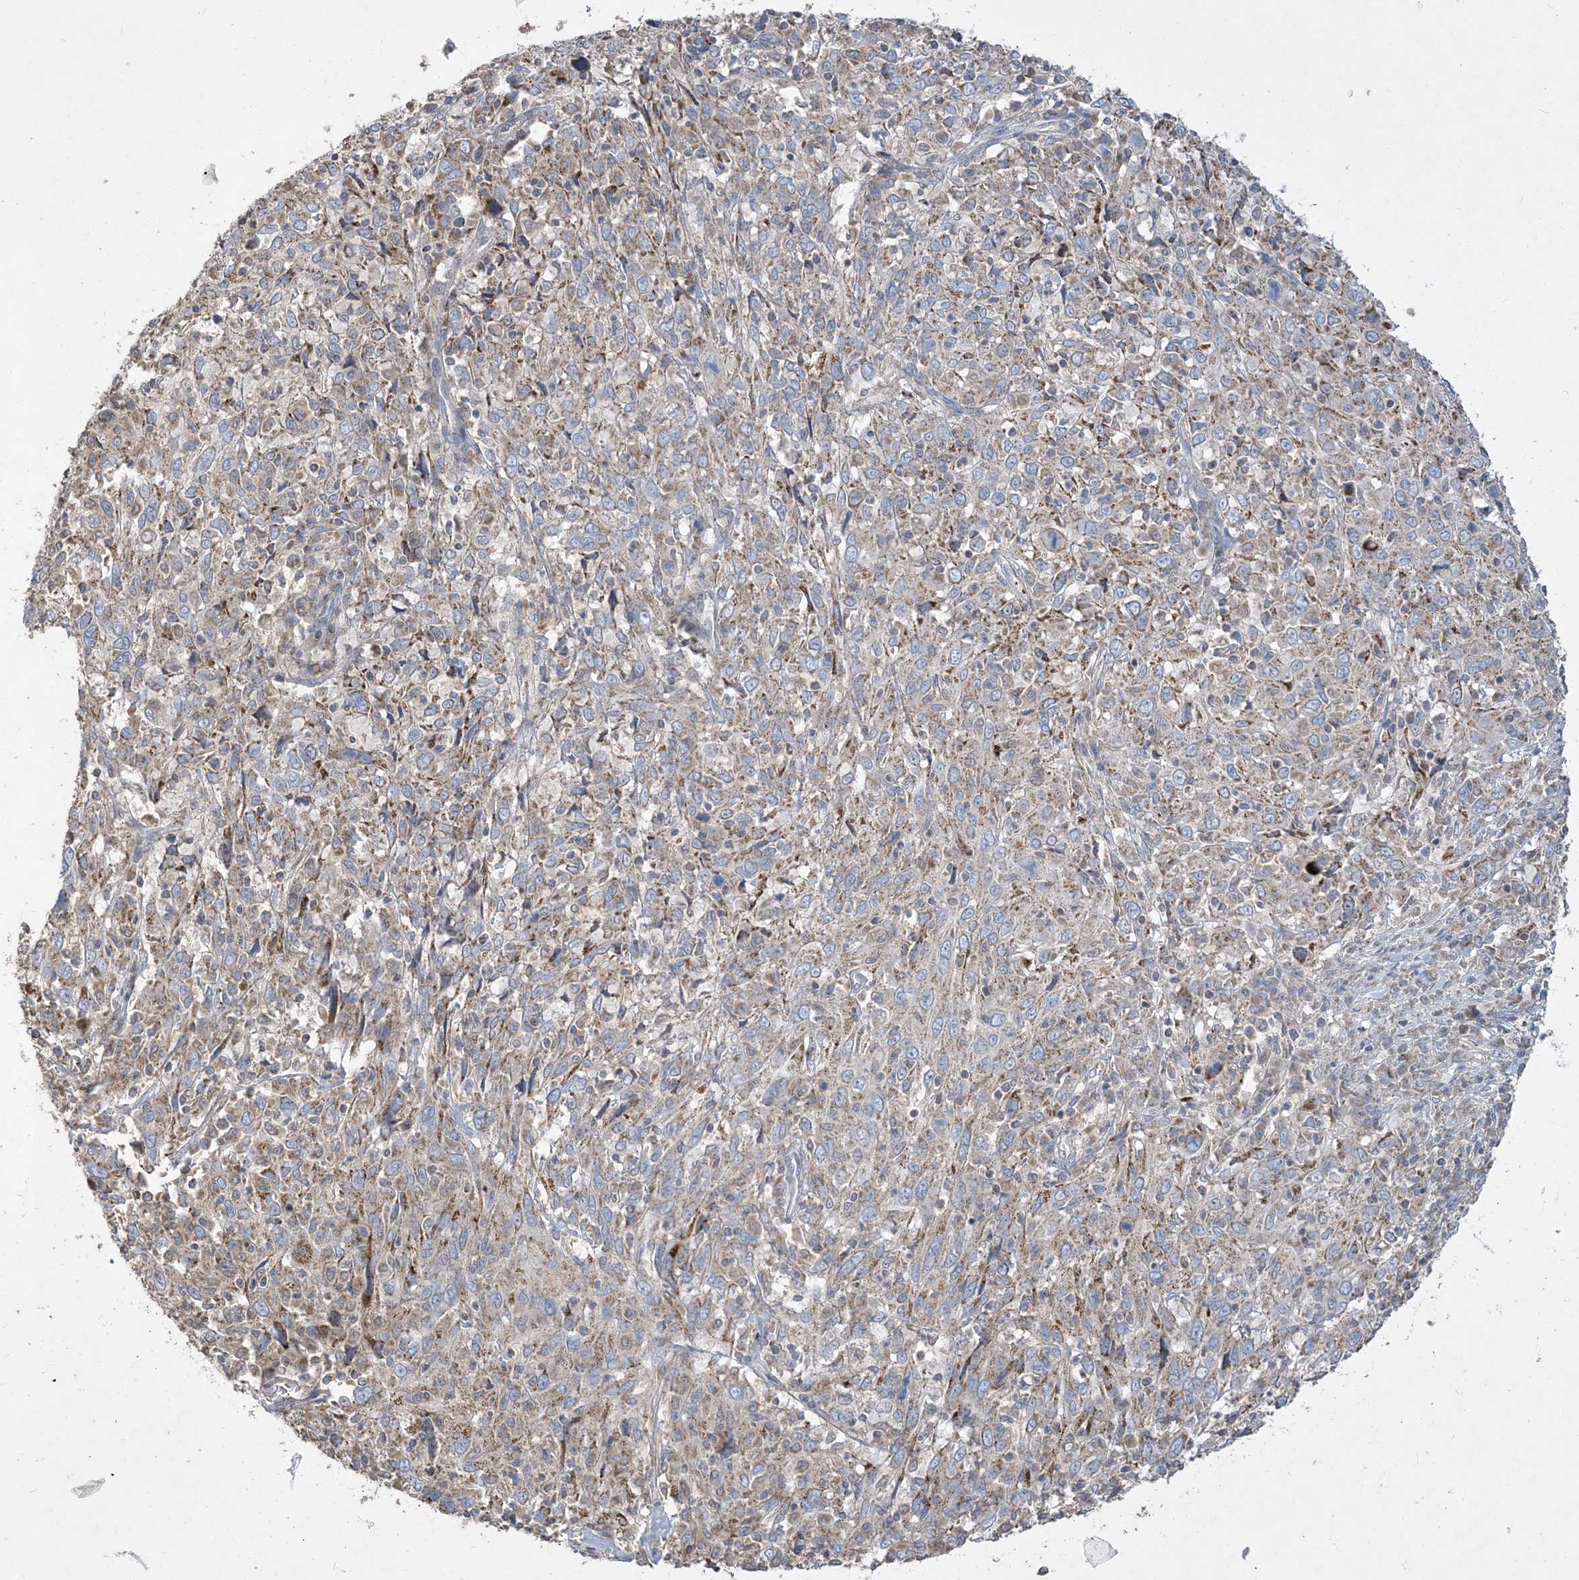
{"staining": {"intensity": "weak", "quantity": ">75%", "location": "cytoplasmic/membranous"}, "tissue": "cervical cancer", "cell_type": "Tumor cells", "image_type": "cancer", "snomed": [{"axis": "morphology", "description": "Squamous cell carcinoma, NOS"}, {"axis": "topography", "description": "Cervix"}], "caption": "The immunohistochemical stain labels weak cytoplasmic/membranous expression in tumor cells of cervical cancer (squamous cell carcinoma) tissue.", "gene": "ECHDC1", "patient": {"sex": "female", "age": 46}}